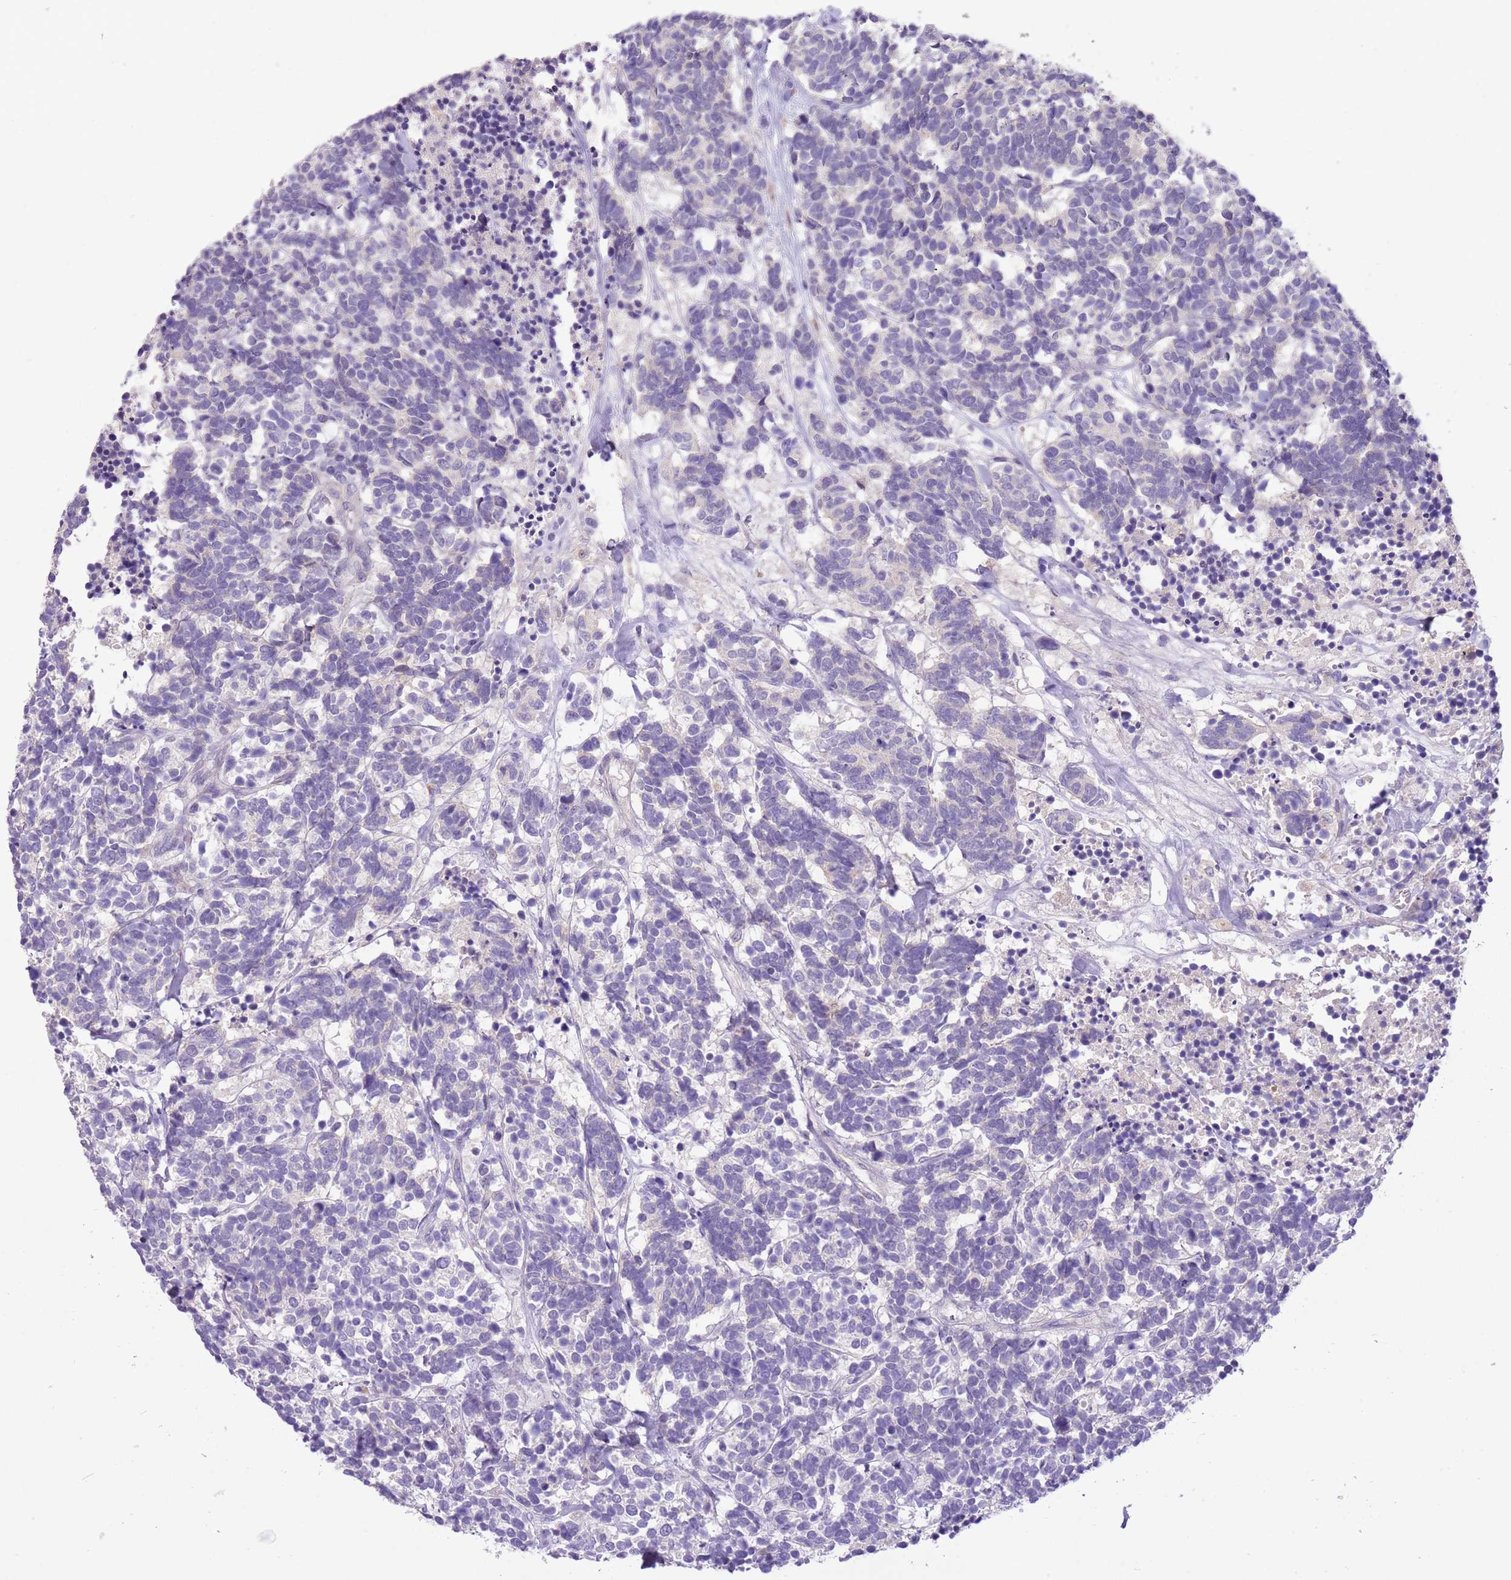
{"staining": {"intensity": "negative", "quantity": "none", "location": "none"}, "tissue": "carcinoid", "cell_type": "Tumor cells", "image_type": "cancer", "snomed": [{"axis": "morphology", "description": "Carcinoma, NOS"}, {"axis": "morphology", "description": "Carcinoid, malignant, NOS"}, {"axis": "topography", "description": "Urinary bladder"}], "caption": "IHC image of human carcinoid stained for a protein (brown), which reveals no positivity in tumor cells.", "gene": "SCAMP5", "patient": {"sex": "male", "age": 57}}